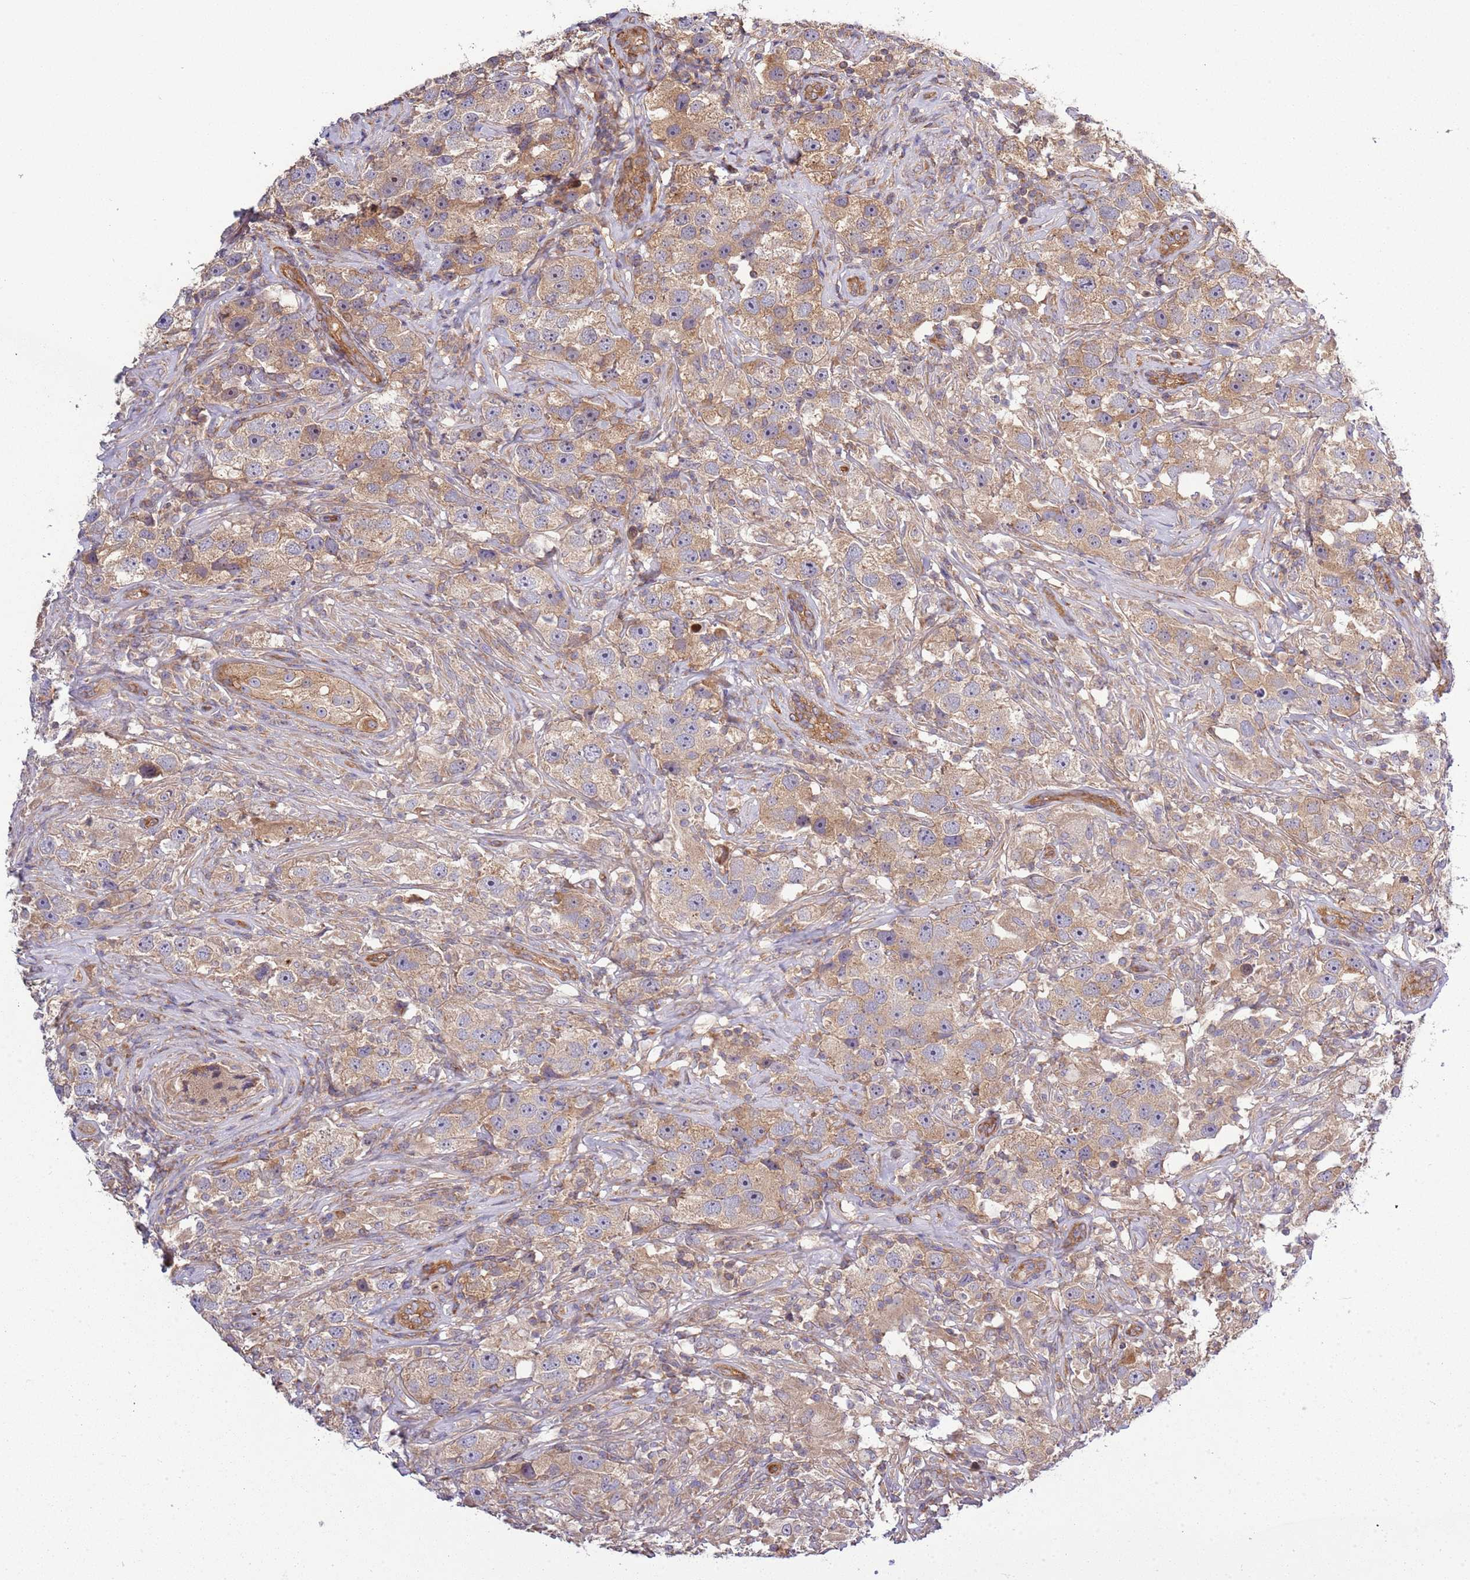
{"staining": {"intensity": "moderate", "quantity": ">75%", "location": "cytoplasmic/membranous"}, "tissue": "testis cancer", "cell_type": "Tumor cells", "image_type": "cancer", "snomed": [{"axis": "morphology", "description": "Seminoma, NOS"}, {"axis": "topography", "description": "Testis"}], "caption": "Immunohistochemical staining of testis cancer (seminoma) displays medium levels of moderate cytoplasmic/membranous protein expression in about >75% of tumor cells.", "gene": "GNL1", "patient": {"sex": "male", "age": 49}}